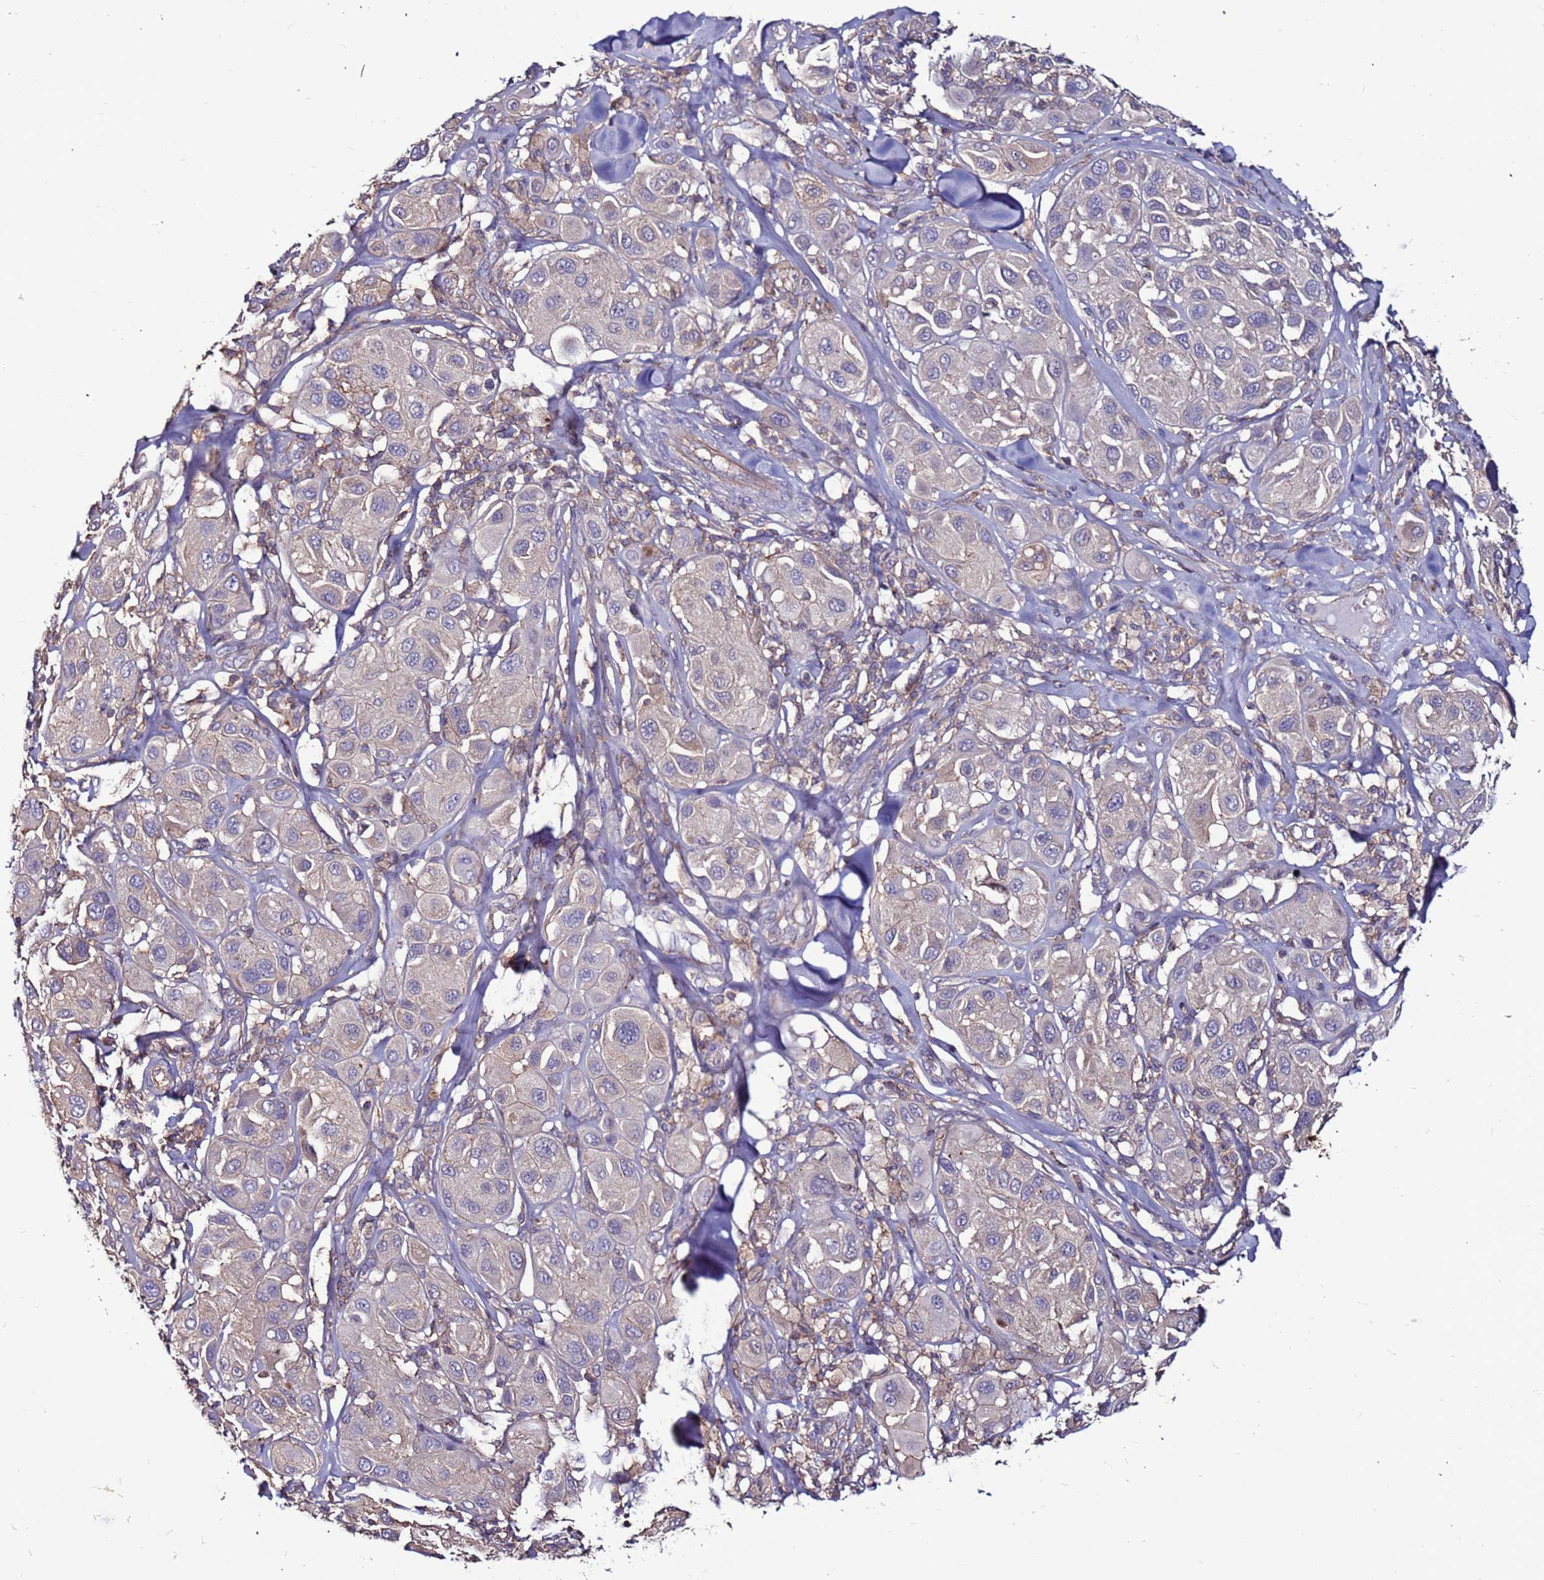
{"staining": {"intensity": "weak", "quantity": "<25%", "location": "cytoplasmic/membranous"}, "tissue": "melanoma", "cell_type": "Tumor cells", "image_type": "cancer", "snomed": [{"axis": "morphology", "description": "Malignant melanoma, Metastatic site"}, {"axis": "topography", "description": "Skin"}], "caption": "Tumor cells are negative for protein expression in human melanoma.", "gene": "NRN1L", "patient": {"sex": "male", "age": 41}}